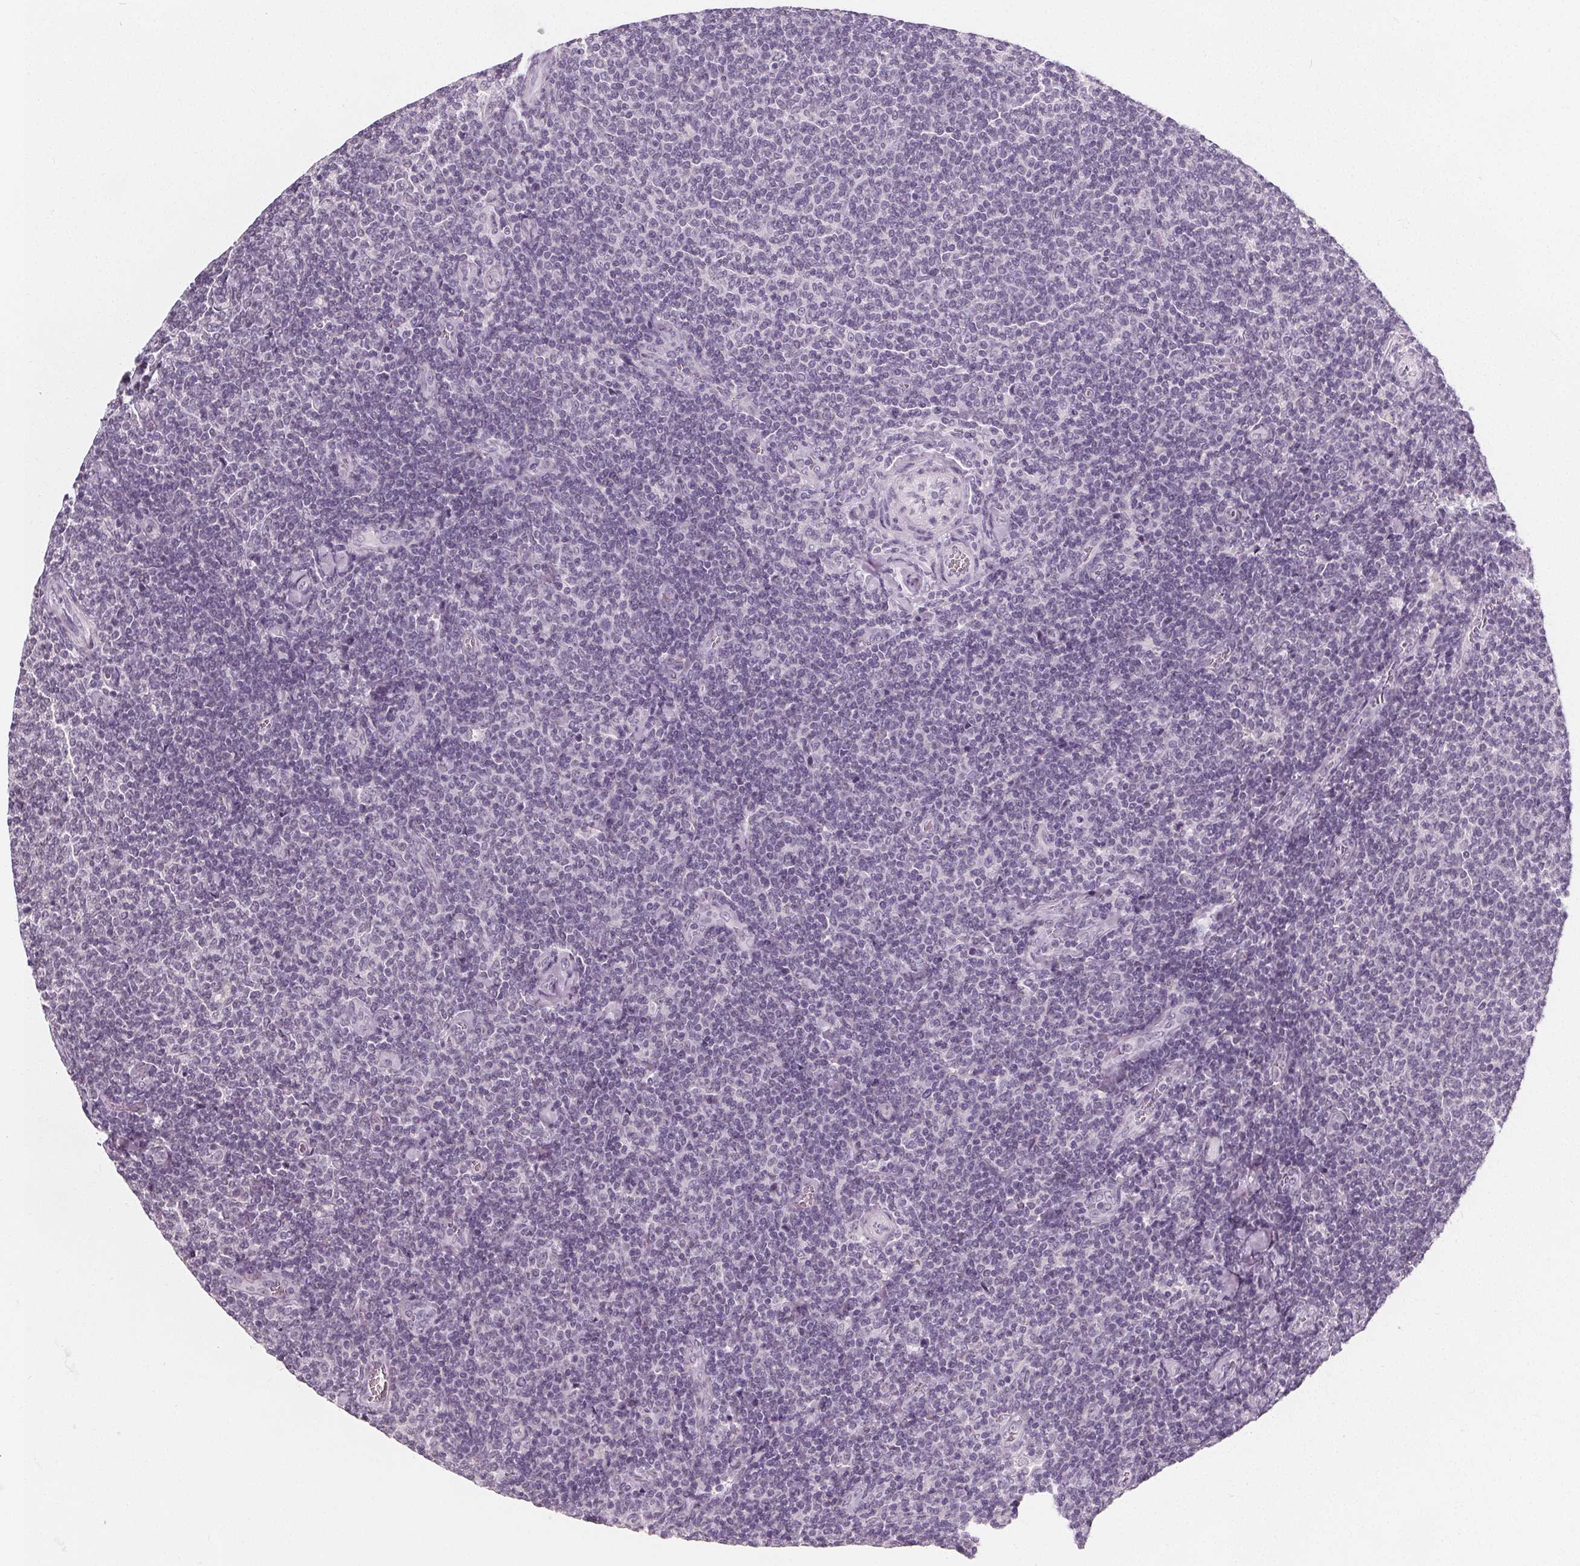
{"staining": {"intensity": "negative", "quantity": "none", "location": "none"}, "tissue": "lymphoma", "cell_type": "Tumor cells", "image_type": "cancer", "snomed": [{"axis": "morphology", "description": "Malignant lymphoma, non-Hodgkin's type, Low grade"}, {"axis": "topography", "description": "Lymph node"}], "caption": "Histopathology image shows no significant protein staining in tumor cells of malignant lymphoma, non-Hodgkin's type (low-grade).", "gene": "DBX2", "patient": {"sex": "male", "age": 52}}